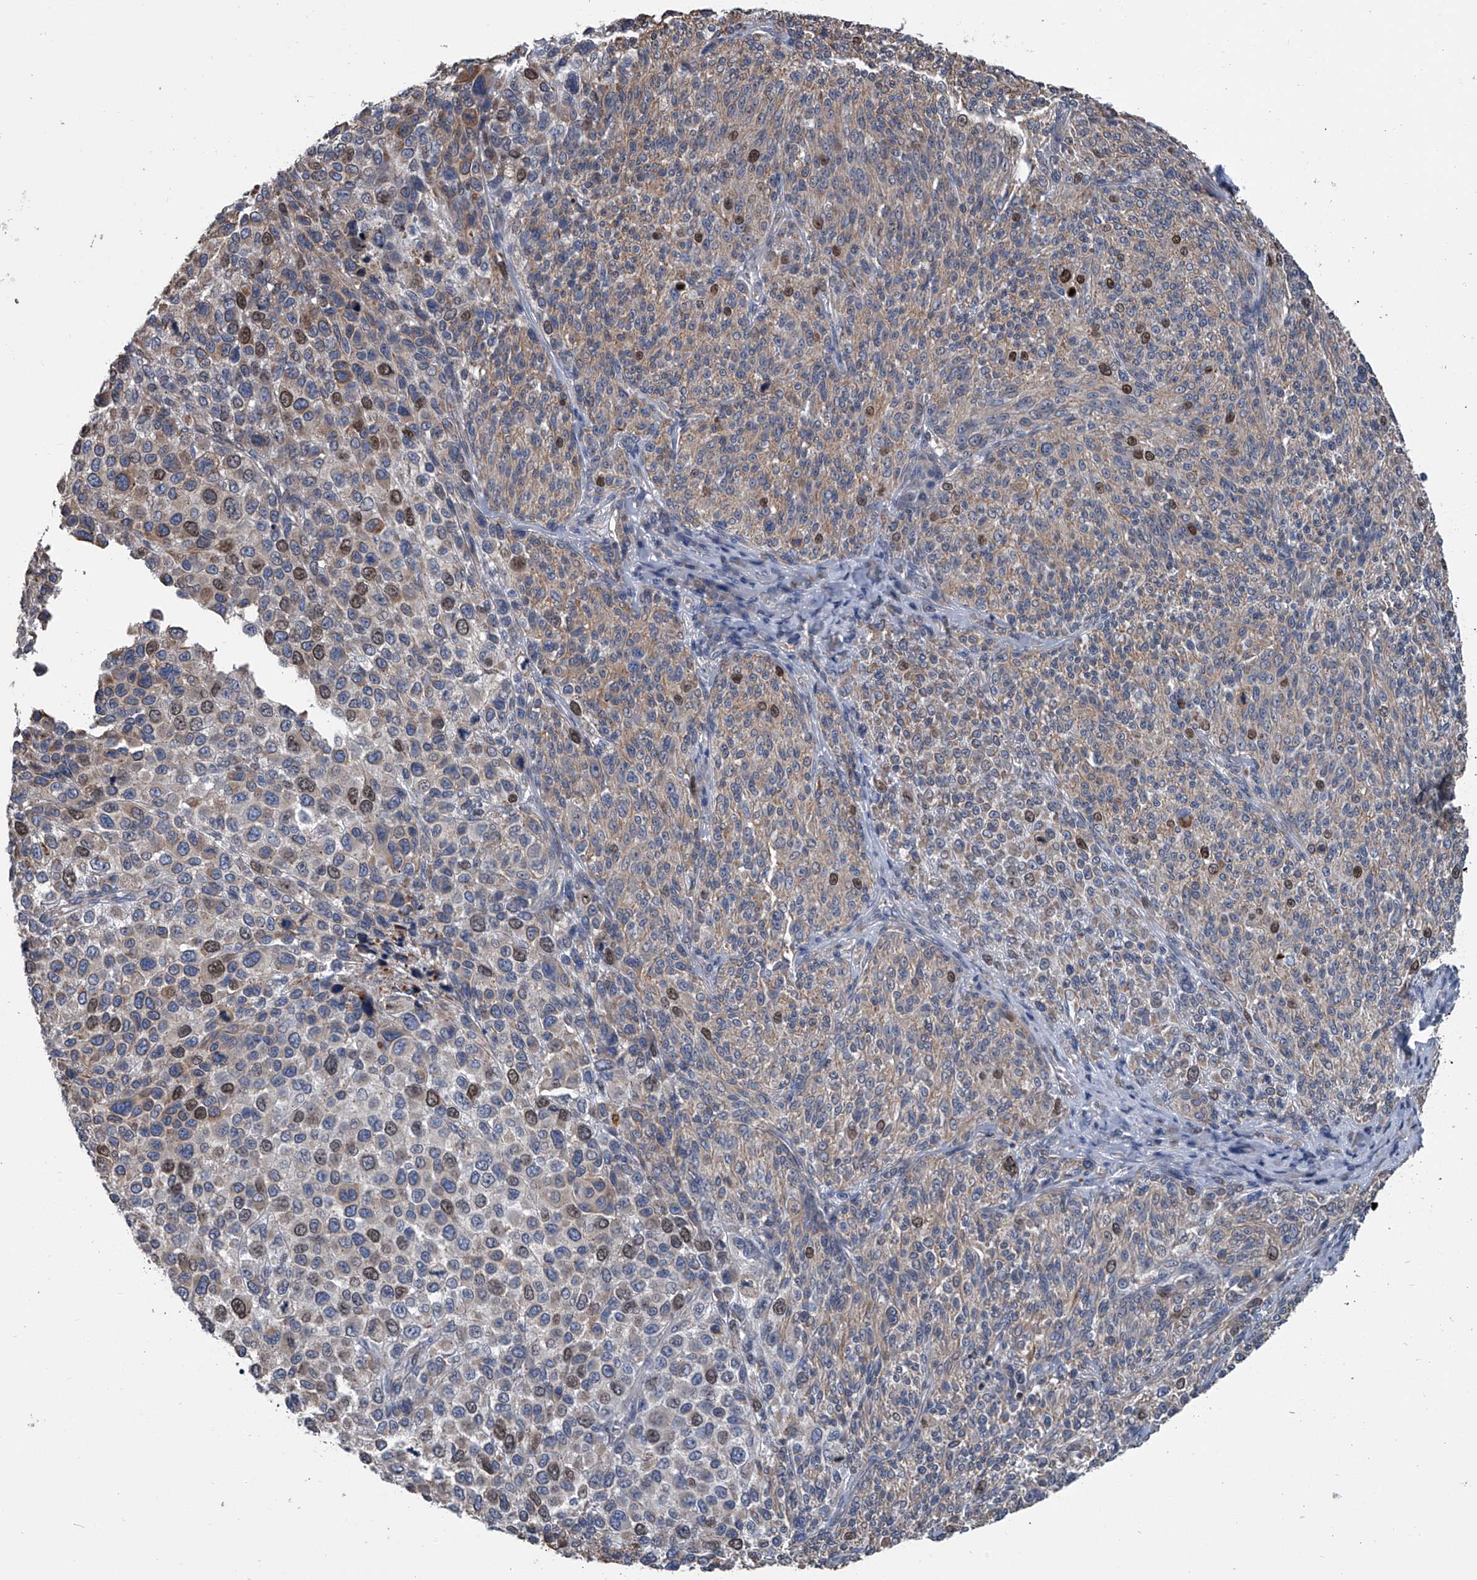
{"staining": {"intensity": "moderate", "quantity": "25%-75%", "location": "nuclear"}, "tissue": "melanoma", "cell_type": "Tumor cells", "image_type": "cancer", "snomed": [{"axis": "morphology", "description": "Malignant melanoma, NOS"}, {"axis": "topography", "description": "Skin of trunk"}], "caption": "Malignant melanoma stained for a protein reveals moderate nuclear positivity in tumor cells. The staining was performed using DAB (3,3'-diaminobenzidine) to visualize the protein expression in brown, while the nuclei were stained in blue with hematoxylin (Magnification: 20x).", "gene": "ABCG1", "patient": {"sex": "male", "age": 71}}